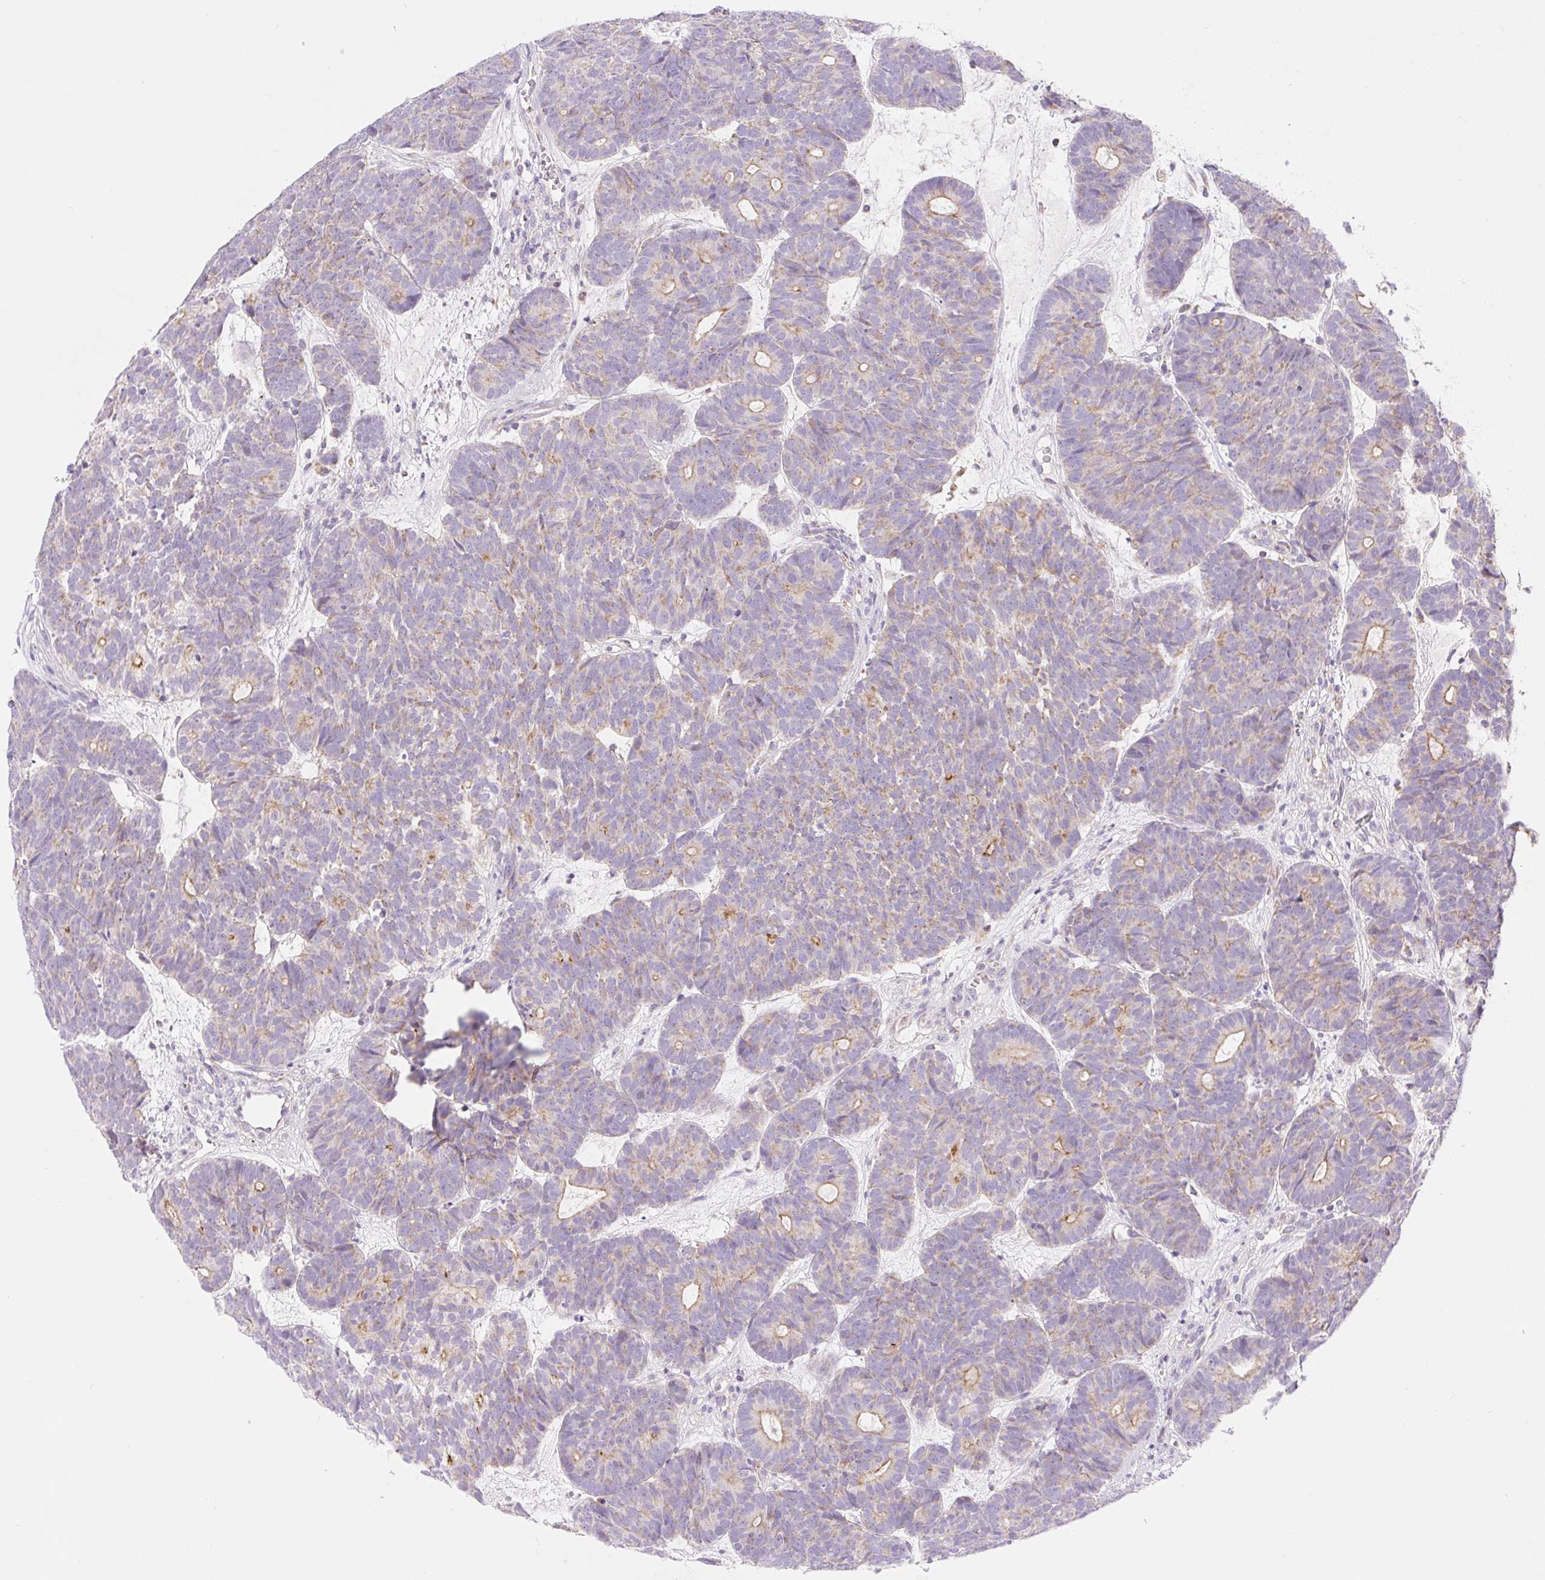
{"staining": {"intensity": "weak", "quantity": ">75%", "location": "cytoplasmic/membranous"}, "tissue": "head and neck cancer", "cell_type": "Tumor cells", "image_type": "cancer", "snomed": [{"axis": "morphology", "description": "Adenocarcinoma, NOS"}, {"axis": "topography", "description": "Head-Neck"}], "caption": "Head and neck cancer (adenocarcinoma) tissue displays weak cytoplasmic/membranous positivity in approximately >75% of tumor cells, visualized by immunohistochemistry.", "gene": "FOCAD", "patient": {"sex": "female", "age": 81}}